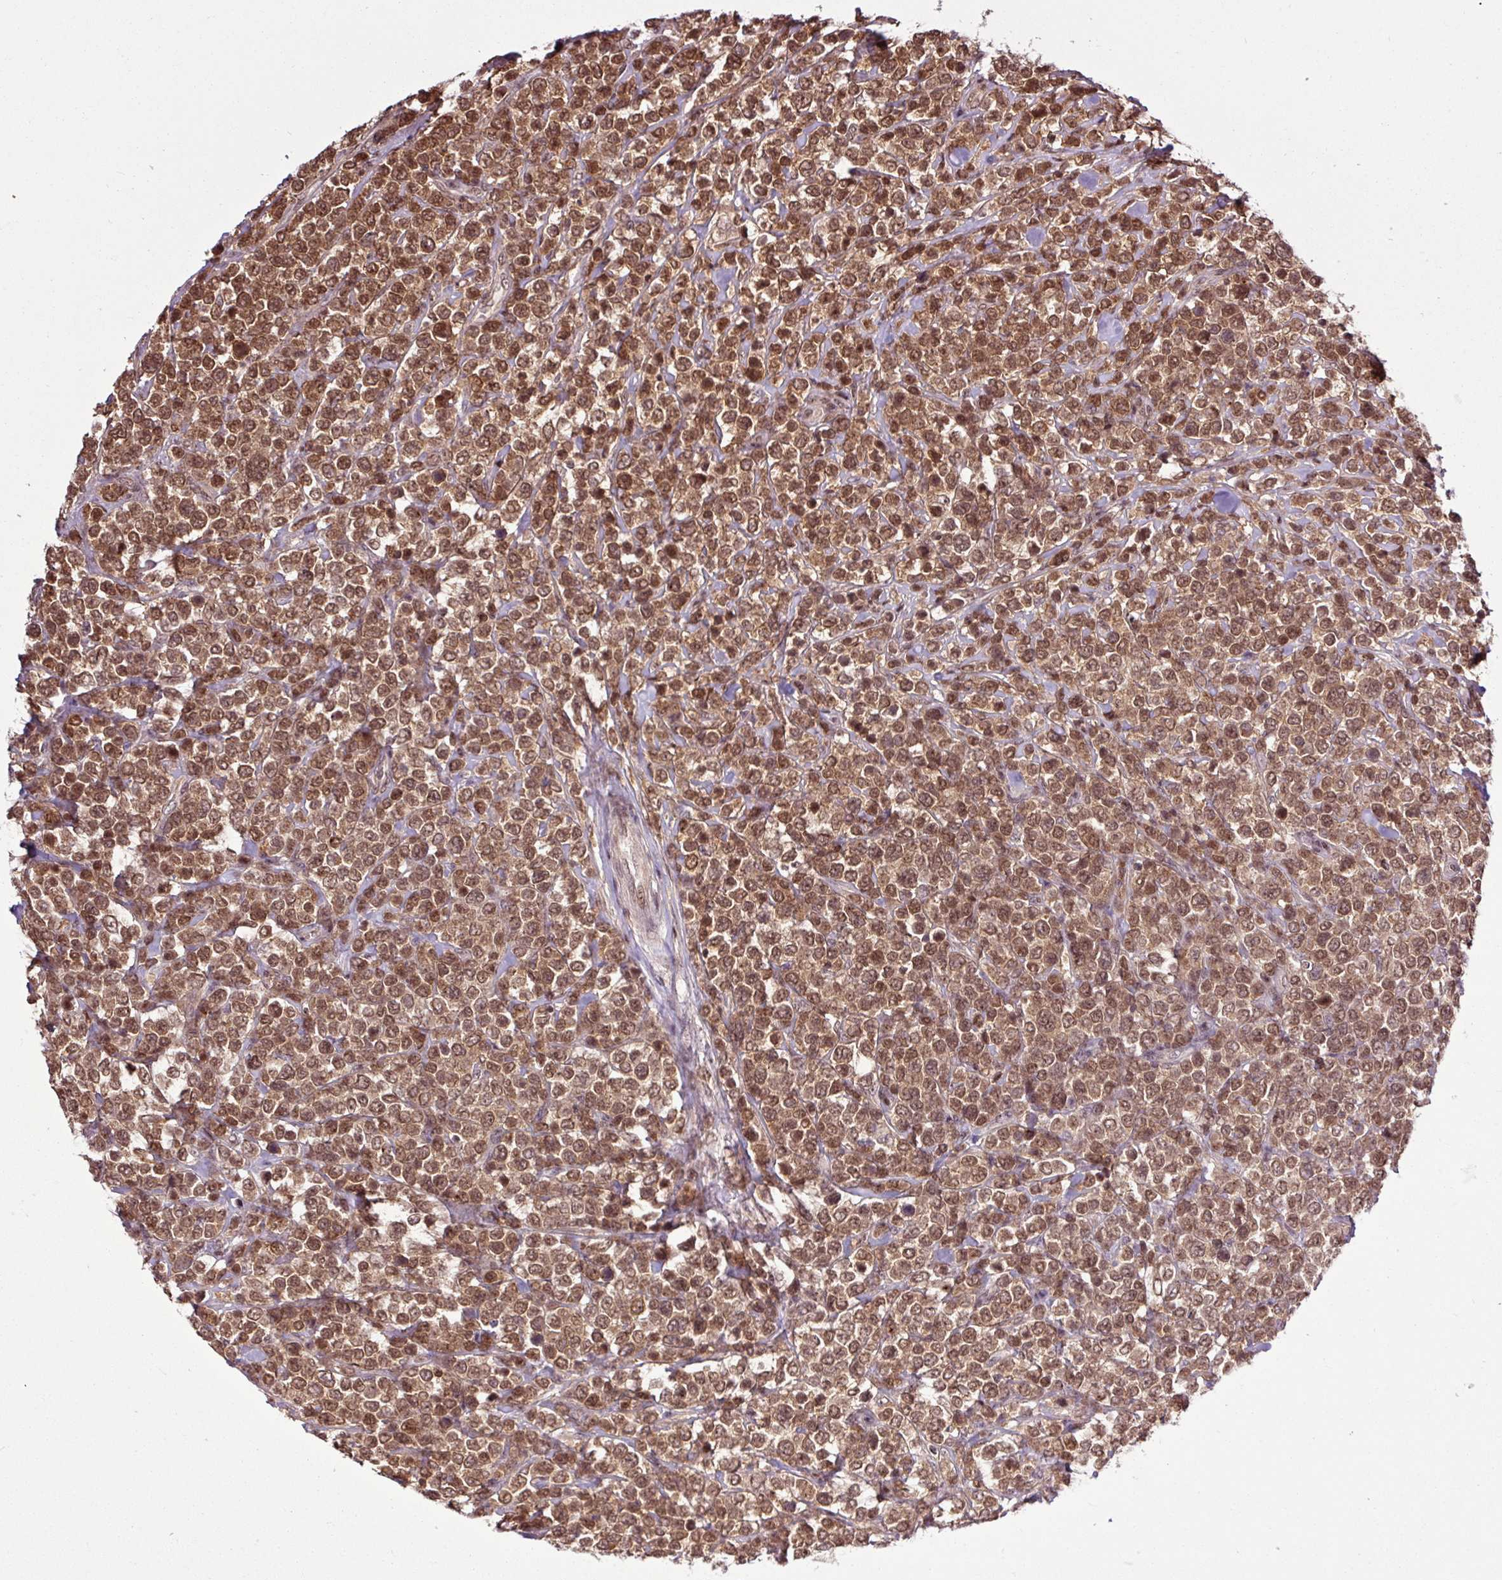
{"staining": {"intensity": "strong", "quantity": ">75%", "location": "cytoplasmic/membranous,nuclear"}, "tissue": "lymphoma", "cell_type": "Tumor cells", "image_type": "cancer", "snomed": [{"axis": "morphology", "description": "Malignant lymphoma, non-Hodgkin's type, Low grade"}, {"axis": "topography", "description": "Lymph node"}], "caption": "Immunohistochemical staining of low-grade malignant lymphoma, non-Hodgkin's type reveals high levels of strong cytoplasmic/membranous and nuclear protein staining in approximately >75% of tumor cells.", "gene": "ITPKC", "patient": {"sex": "male", "age": 60}}